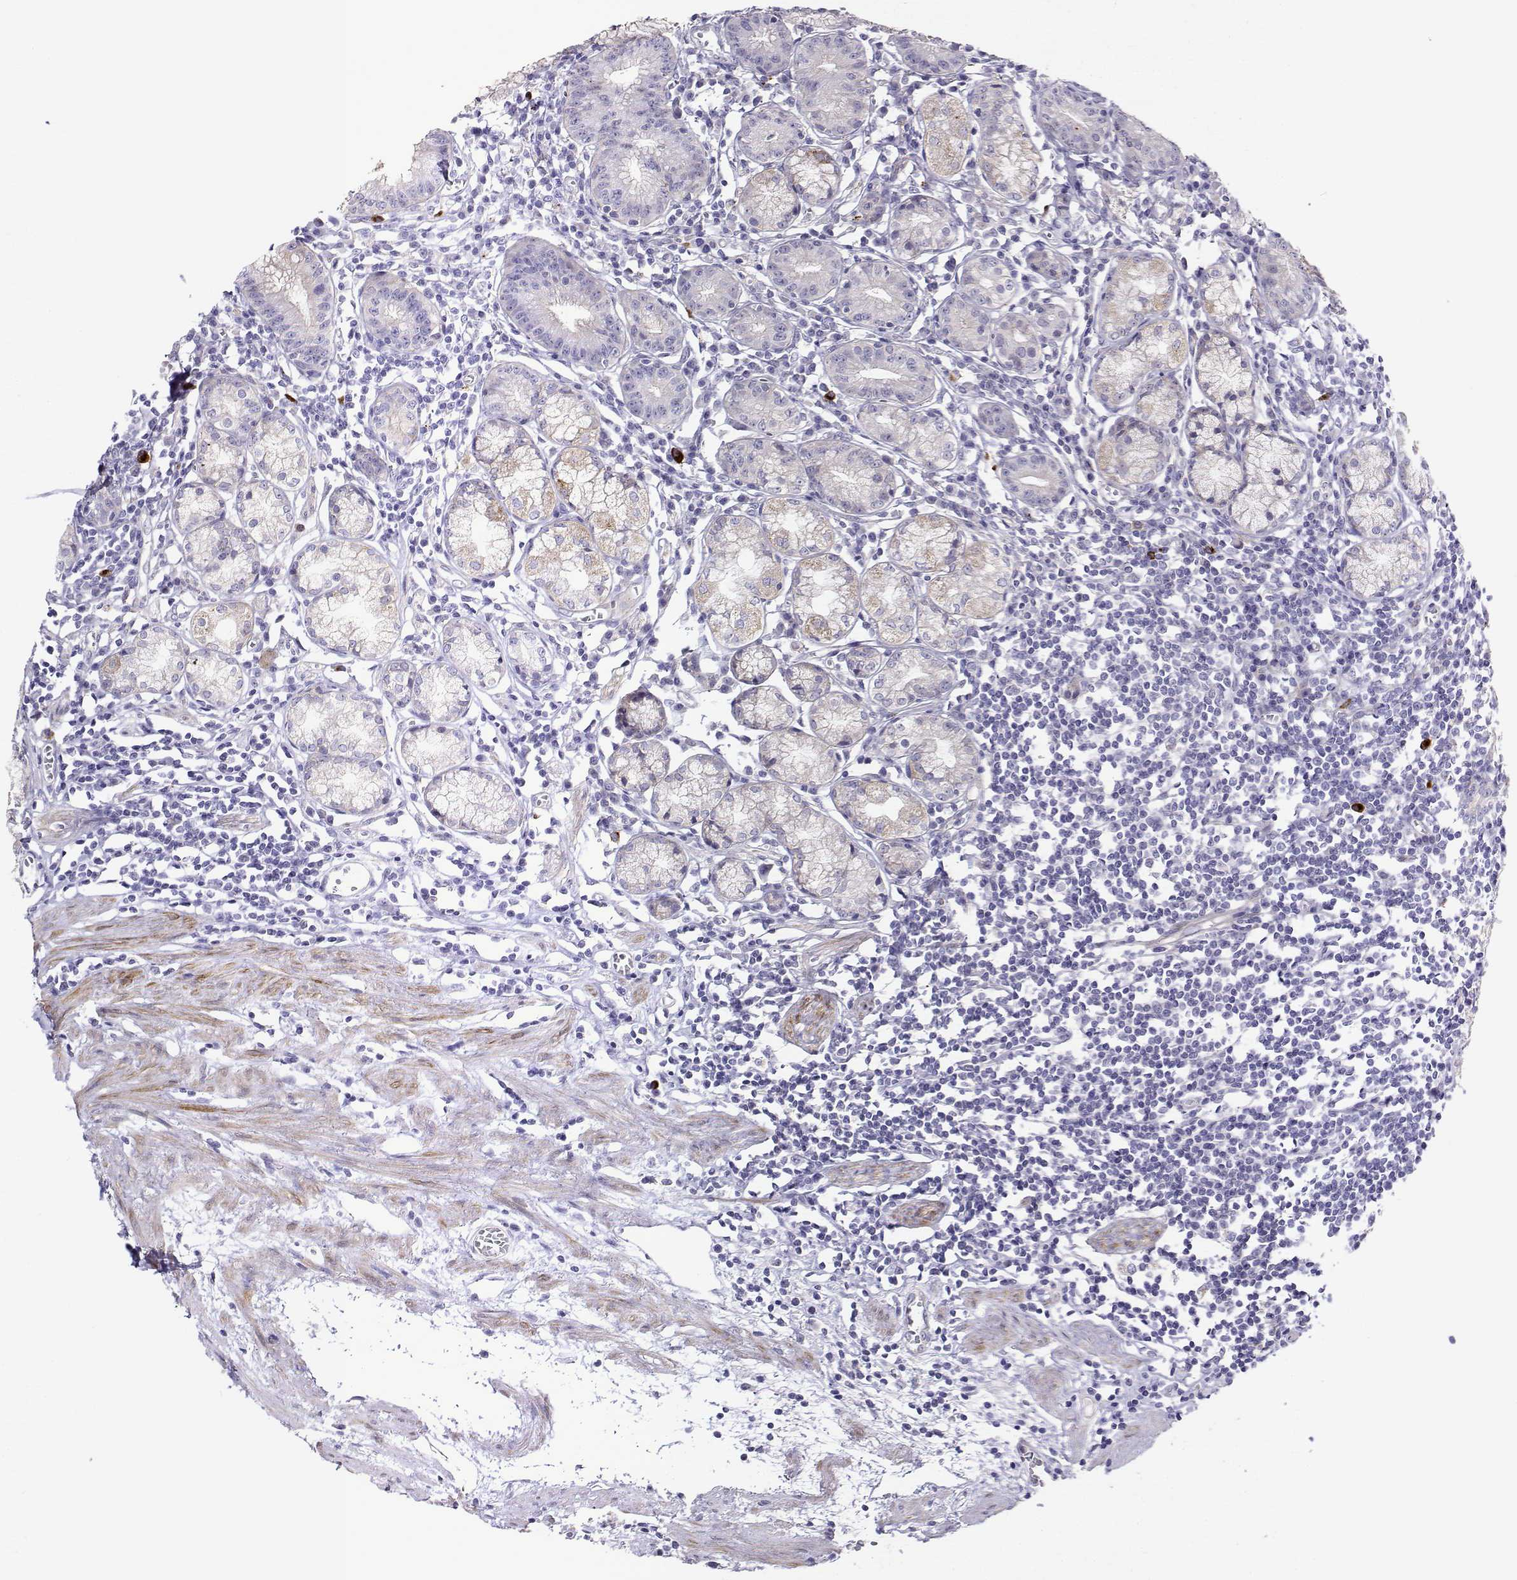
{"staining": {"intensity": "weak", "quantity": "25%-75%", "location": "cytoplasmic/membranous"}, "tissue": "stomach", "cell_type": "Glandular cells", "image_type": "normal", "snomed": [{"axis": "morphology", "description": "Normal tissue, NOS"}, {"axis": "topography", "description": "Stomach"}], "caption": "A high-resolution photomicrograph shows immunohistochemistry (IHC) staining of unremarkable stomach, which shows weak cytoplasmic/membranous staining in approximately 25%-75% of glandular cells.", "gene": "NOS1AP", "patient": {"sex": "male", "age": 55}}